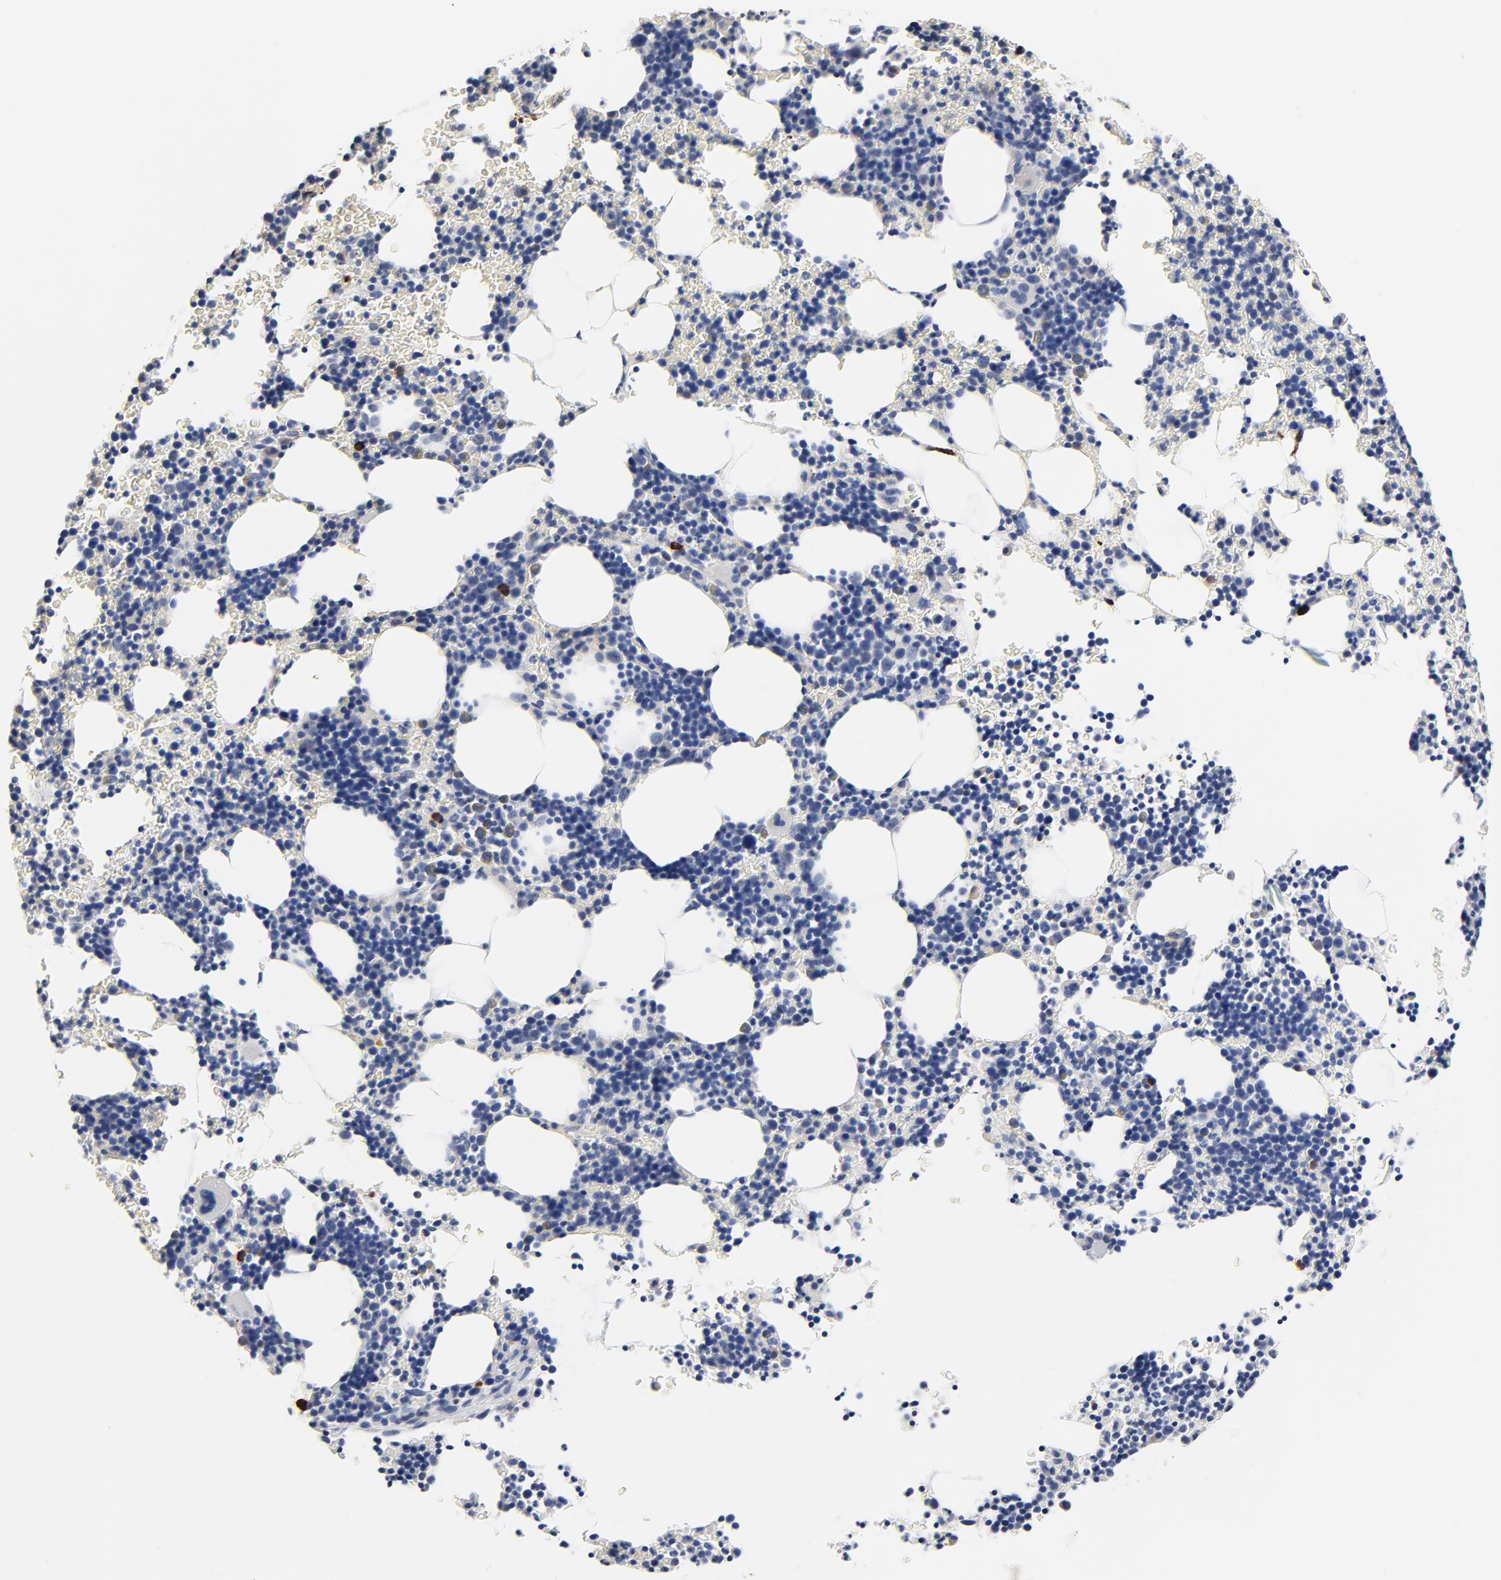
{"staining": {"intensity": "strong", "quantity": "<25%", "location": "cytoplasmic/membranous,nuclear"}, "tissue": "bone marrow", "cell_type": "Hematopoietic cells", "image_type": "normal", "snomed": [{"axis": "morphology", "description": "Normal tissue, NOS"}, {"axis": "topography", "description": "Bone marrow"}], "caption": "Strong cytoplasmic/membranous,nuclear expression for a protein is identified in about <25% of hematopoietic cells of normal bone marrow using IHC.", "gene": "FBXL5", "patient": {"sex": "female", "age": 78}}